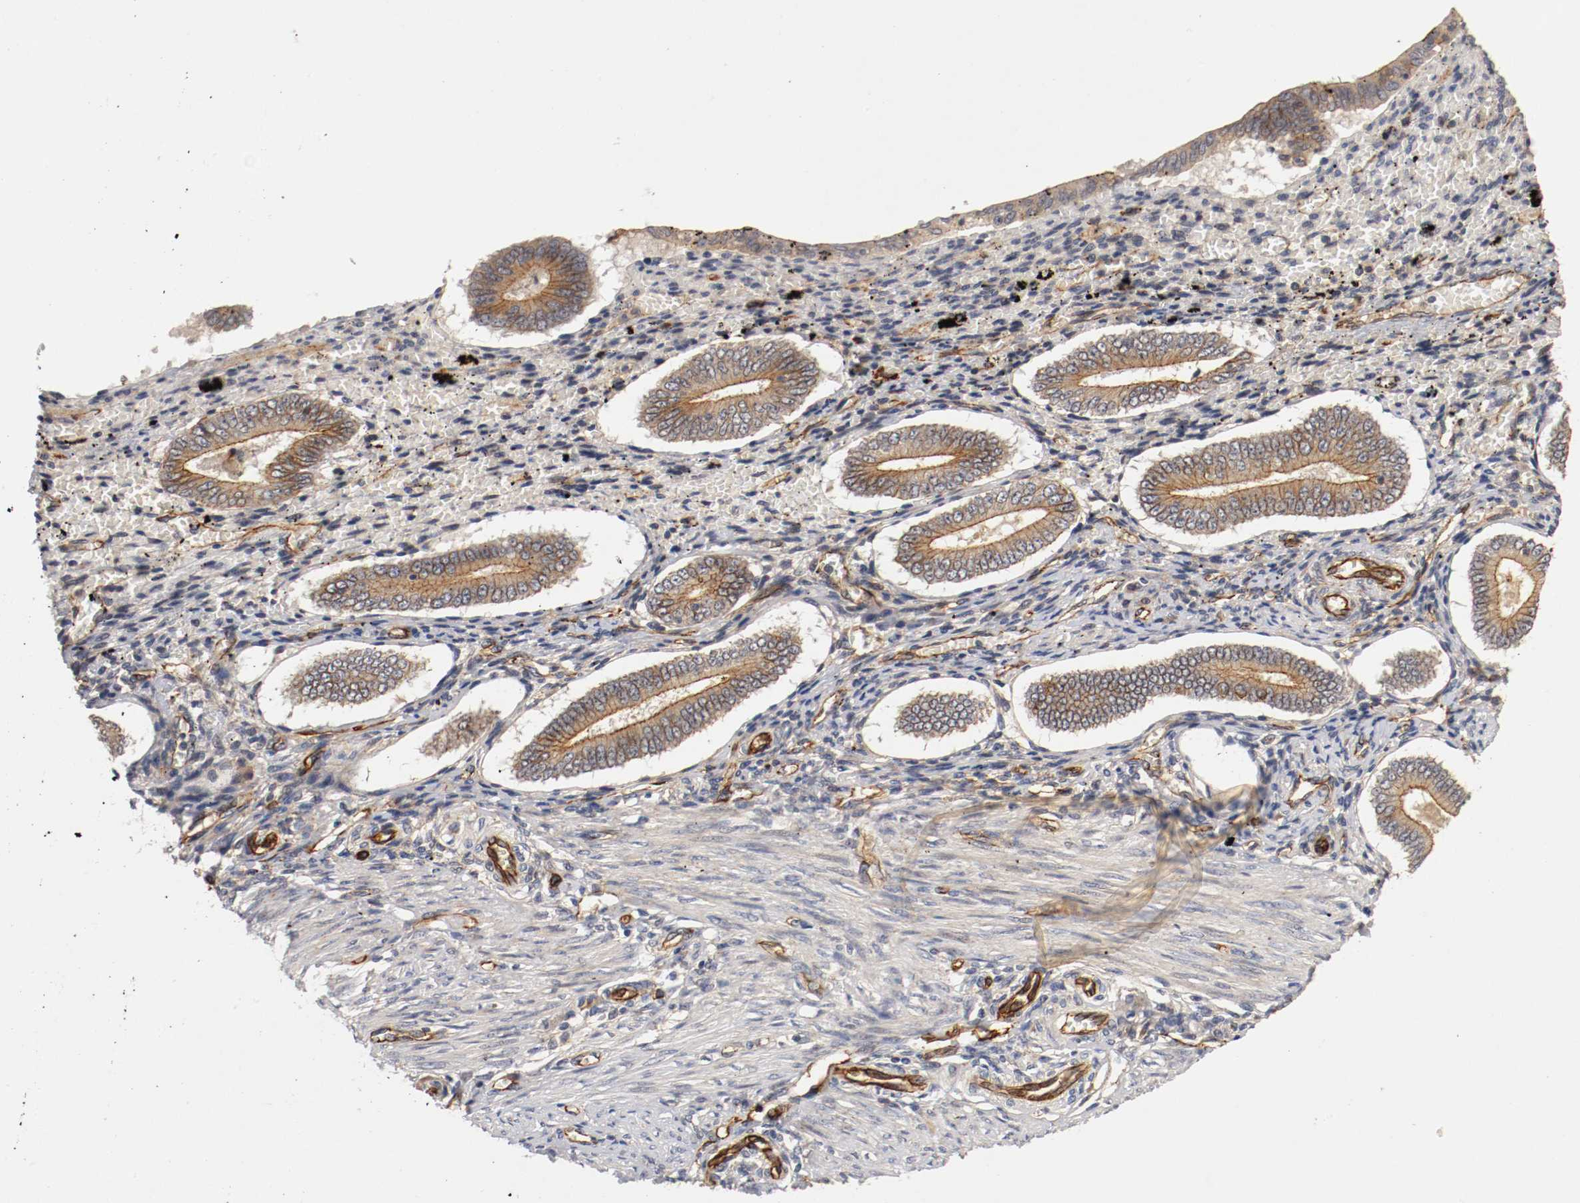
{"staining": {"intensity": "negative", "quantity": "none", "location": "none"}, "tissue": "endometrium", "cell_type": "Cells in endometrial stroma", "image_type": "normal", "snomed": [{"axis": "morphology", "description": "Normal tissue, NOS"}, {"axis": "topography", "description": "Endometrium"}], "caption": "An IHC micrograph of normal endometrium is shown. There is no staining in cells in endometrial stroma of endometrium.", "gene": "TYK2", "patient": {"sex": "female", "age": 42}}